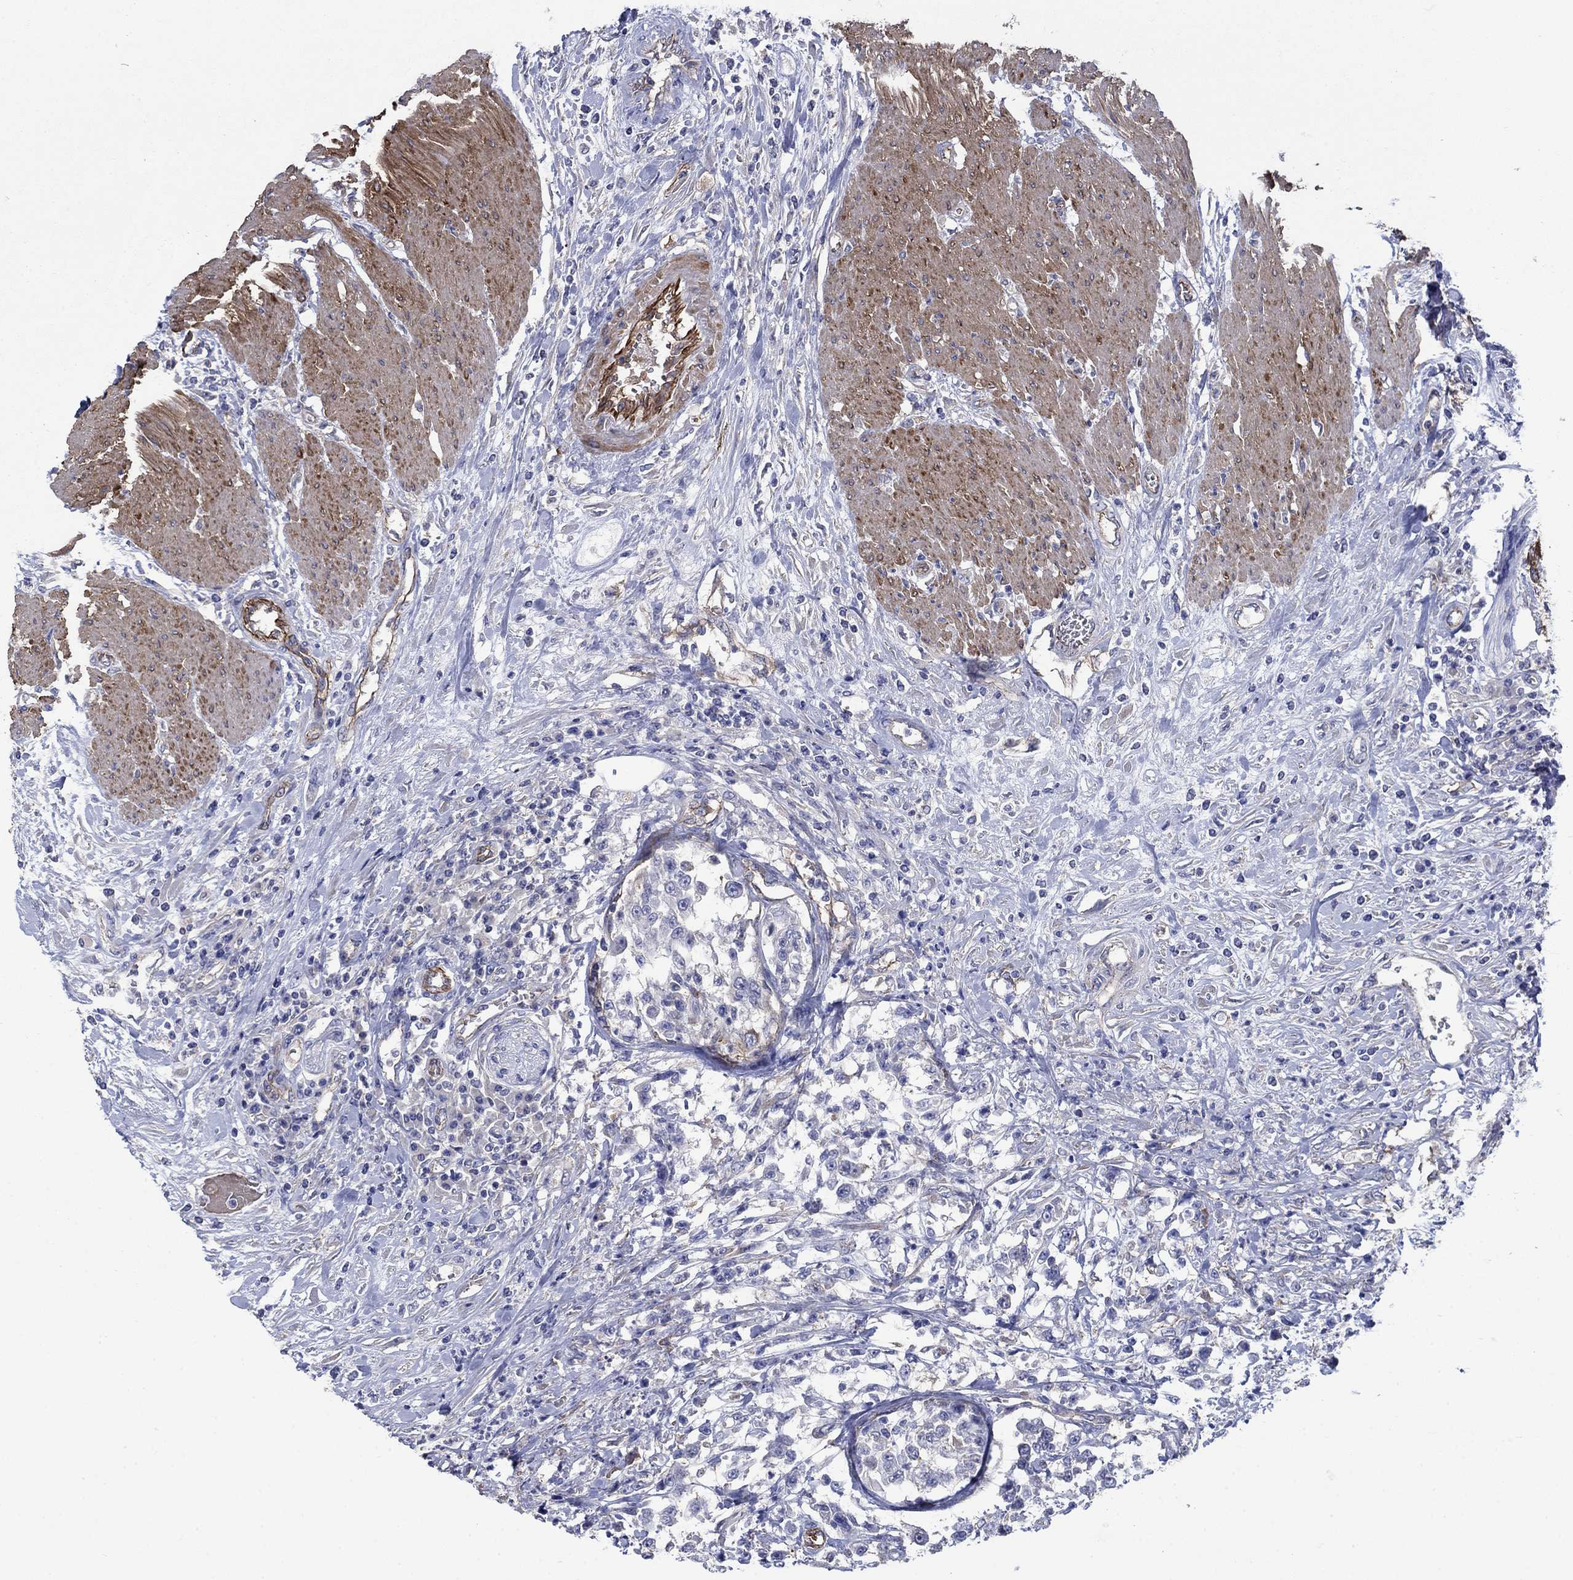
{"staining": {"intensity": "negative", "quantity": "none", "location": "none"}, "tissue": "urothelial cancer", "cell_type": "Tumor cells", "image_type": "cancer", "snomed": [{"axis": "morphology", "description": "Urothelial carcinoma, High grade"}, {"axis": "topography", "description": "Urinary bladder"}], "caption": "This is a image of IHC staining of urothelial carcinoma (high-grade), which shows no staining in tumor cells. (Brightfield microscopy of DAB immunohistochemistry (IHC) at high magnification).", "gene": "FLNC", "patient": {"sex": "male", "age": 46}}